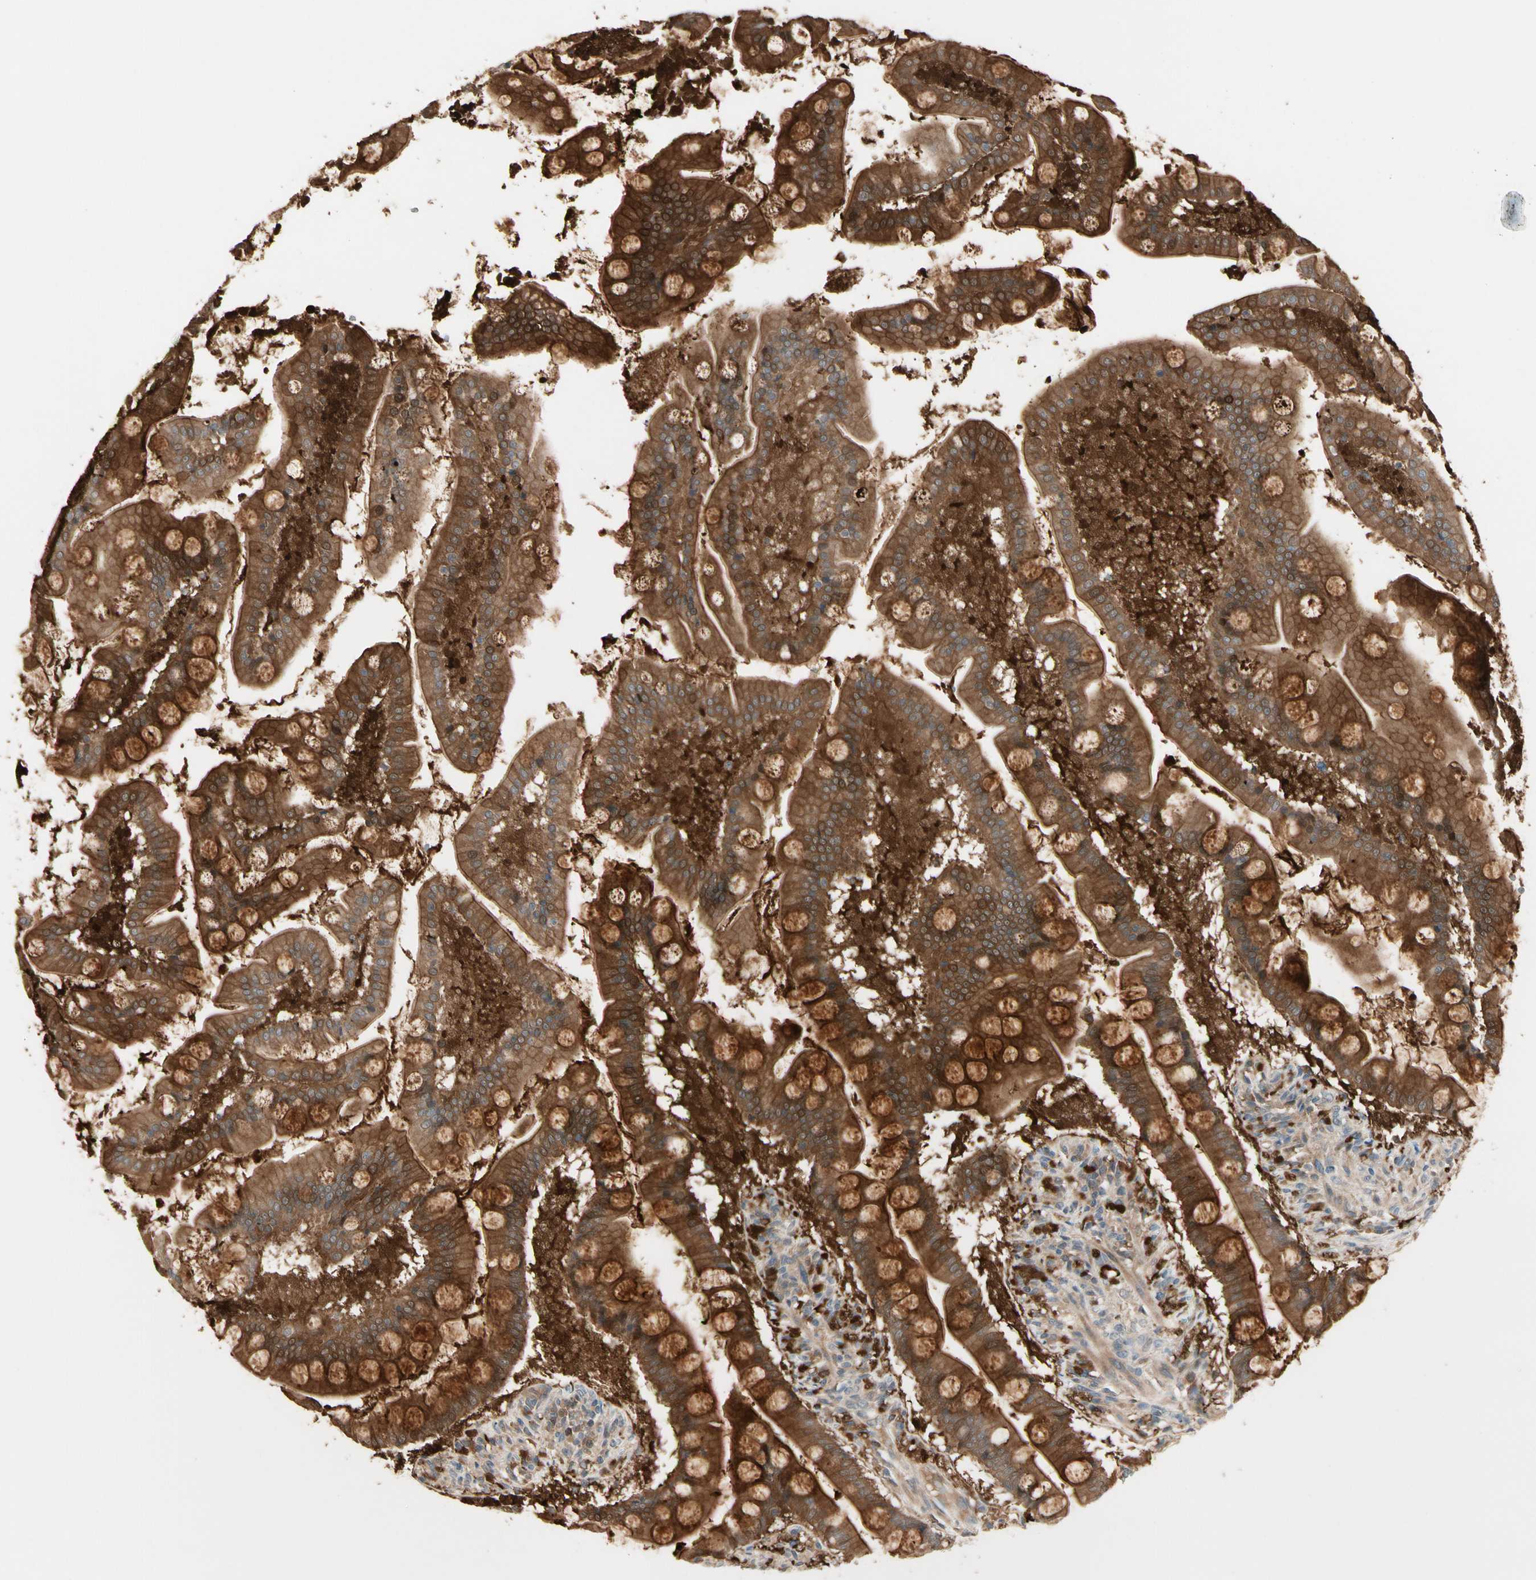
{"staining": {"intensity": "moderate", "quantity": "25%-75%", "location": "cytoplasmic/membranous"}, "tissue": "small intestine", "cell_type": "Glandular cells", "image_type": "normal", "snomed": [{"axis": "morphology", "description": "Normal tissue, NOS"}, {"axis": "topography", "description": "Small intestine"}], "caption": "The immunohistochemical stain highlights moderate cytoplasmic/membranous positivity in glandular cells of normal small intestine.", "gene": "ATG4C", "patient": {"sex": "male", "age": 41}}